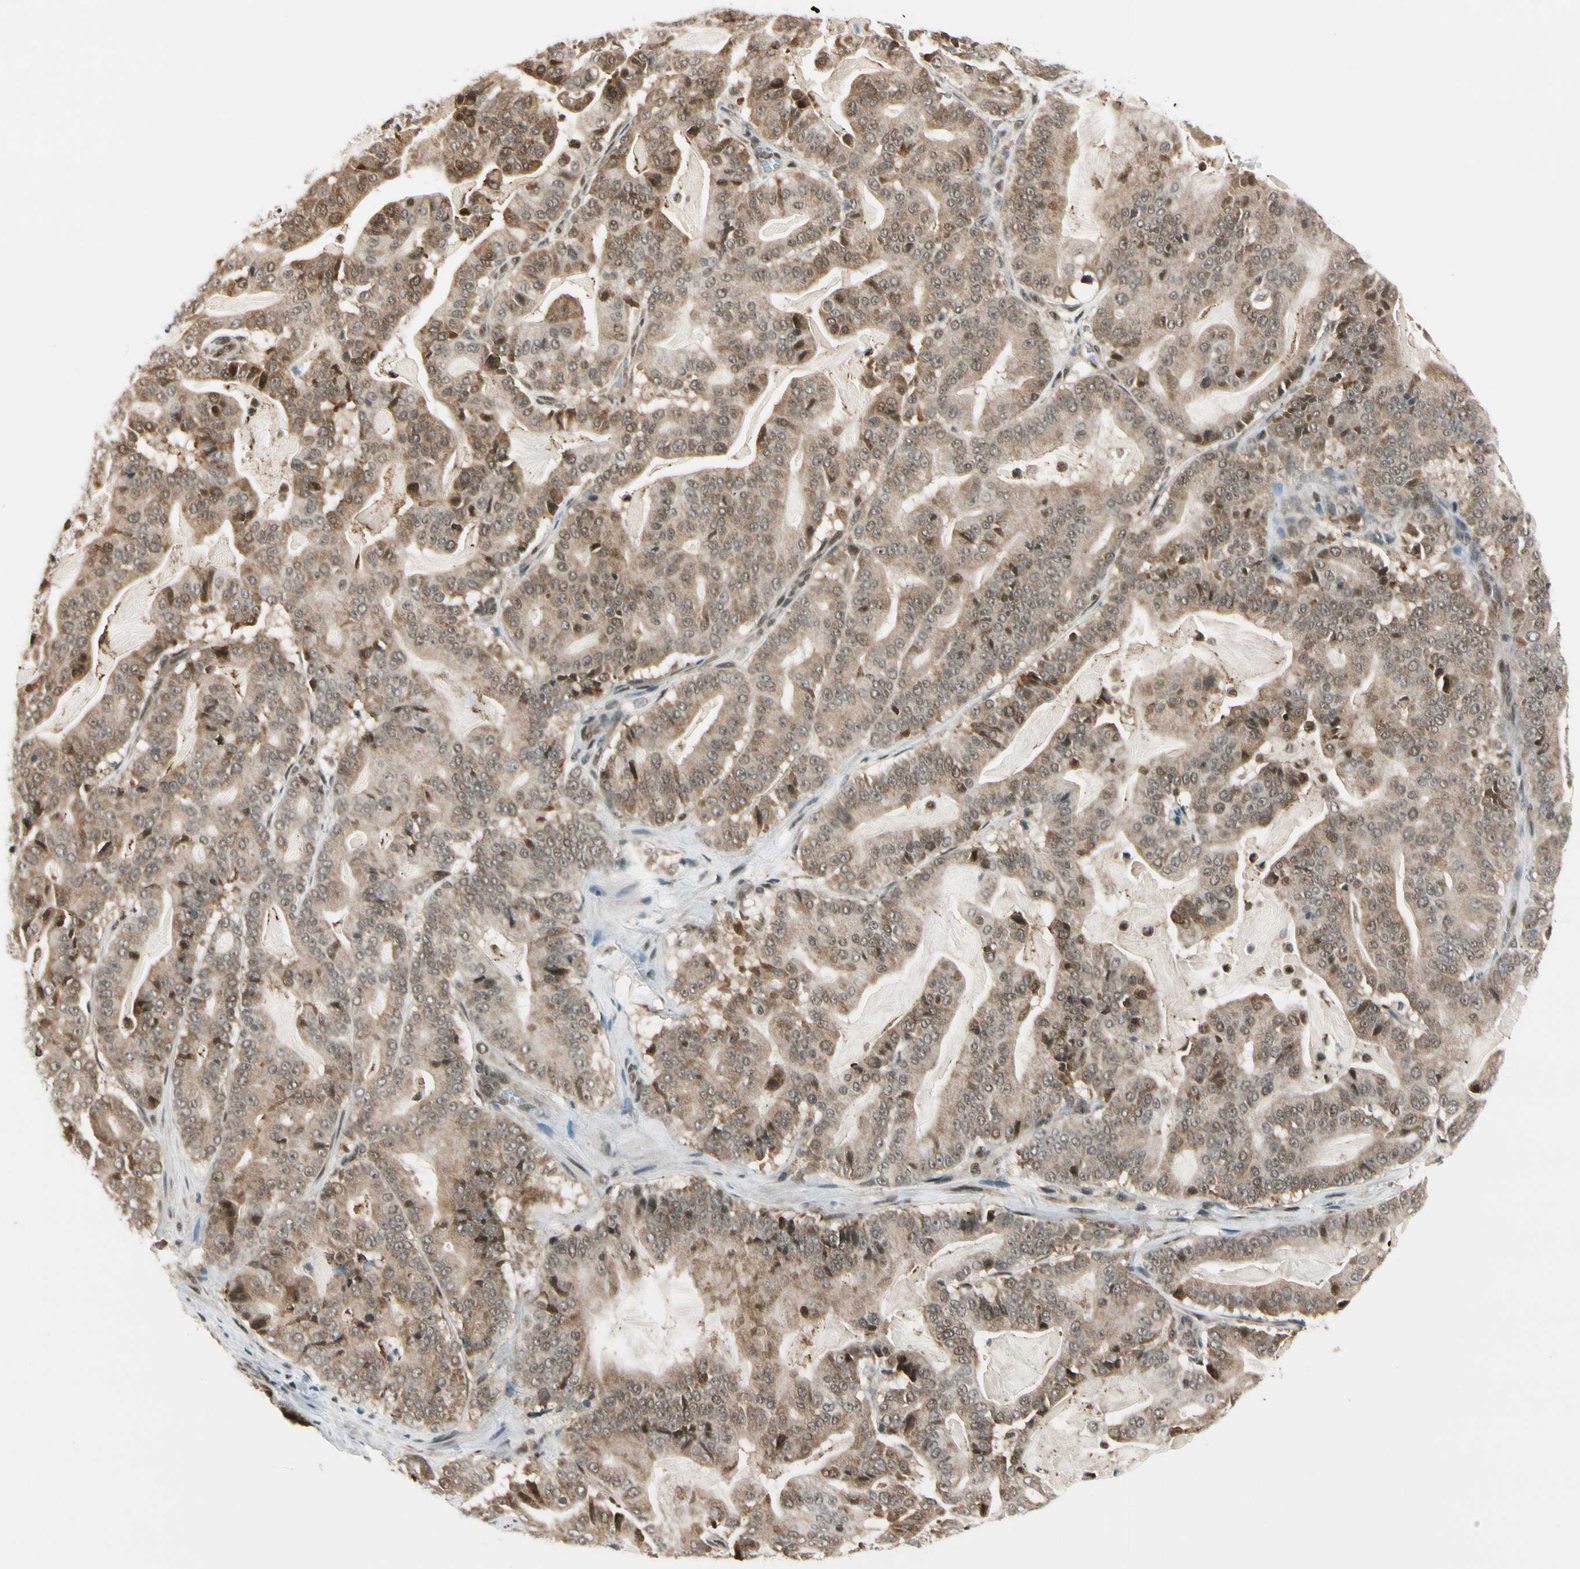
{"staining": {"intensity": "moderate", "quantity": ">75%", "location": "cytoplasmic/membranous"}, "tissue": "pancreatic cancer", "cell_type": "Tumor cells", "image_type": "cancer", "snomed": [{"axis": "morphology", "description": "Adenocarcinoma, NOS"}, {"axis": "topography", "description": "Pancreas"}], "caption": "IHC (DAB (3,3'-diaminobenzidine)) staining of pancreatic adenocarcinoma demonstrates moderate cytoplasmic/membranous protein staining in approximately >75% of tumor cells.", "gene": "DAXX", "patient": {"sex": "male", "age": 63}}